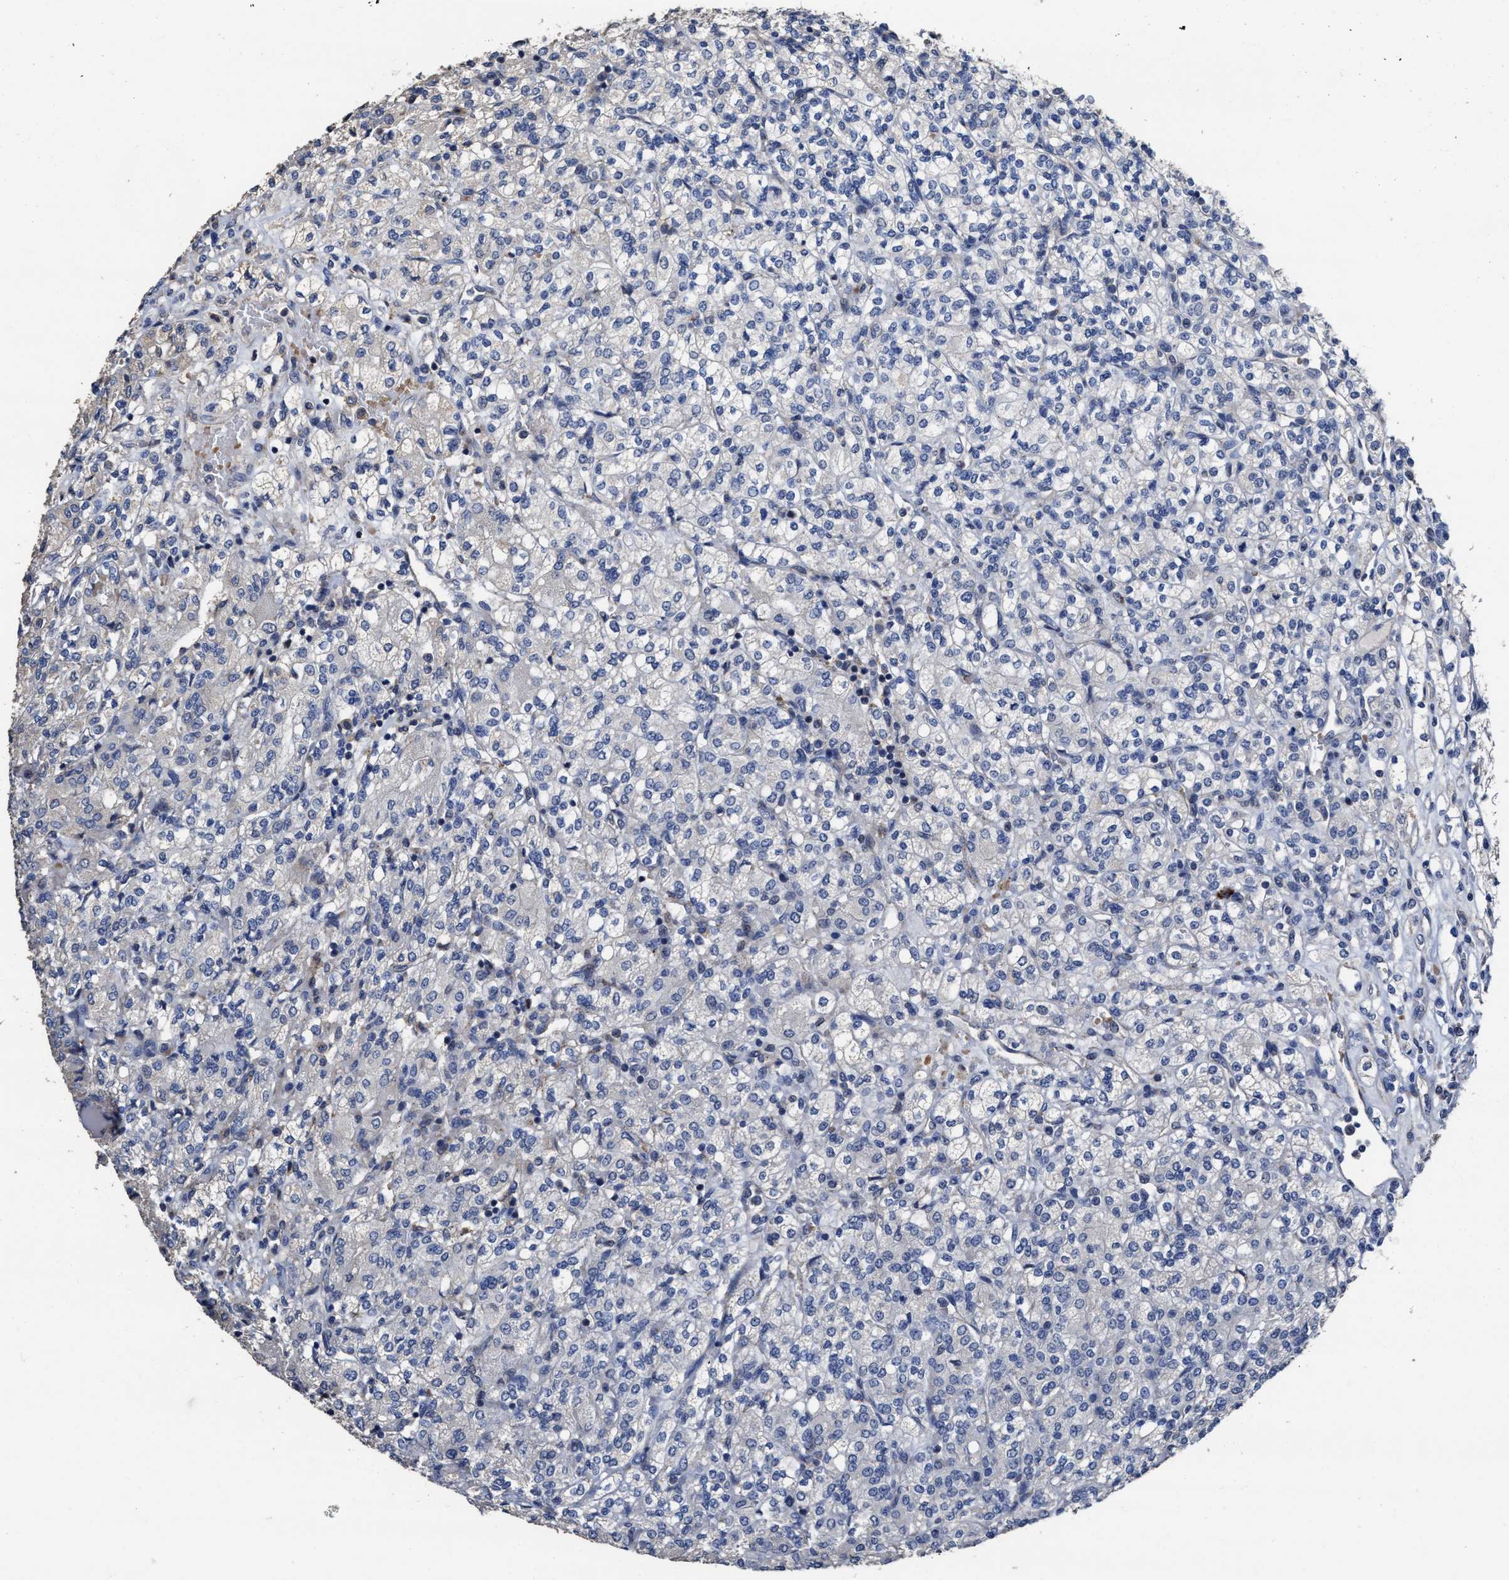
{"staining": {"intensity": "negative", "quantity": "none", "location": "none"}, "tissue": "renal cancer", "cell_type": "Tumor cells", "image_type": "cancer", "snomed": [{"axis": "morphology", "description": "Adenocarcinoma, NOS"}, {"axis": "topography", "description": "Kidney"}], "caption": "This is an immunohistochemistry image of renal cancer. There is no expression in tumor cells.", "gene": "ZFAT", "patient": {"sex": "male", "age": 77}}